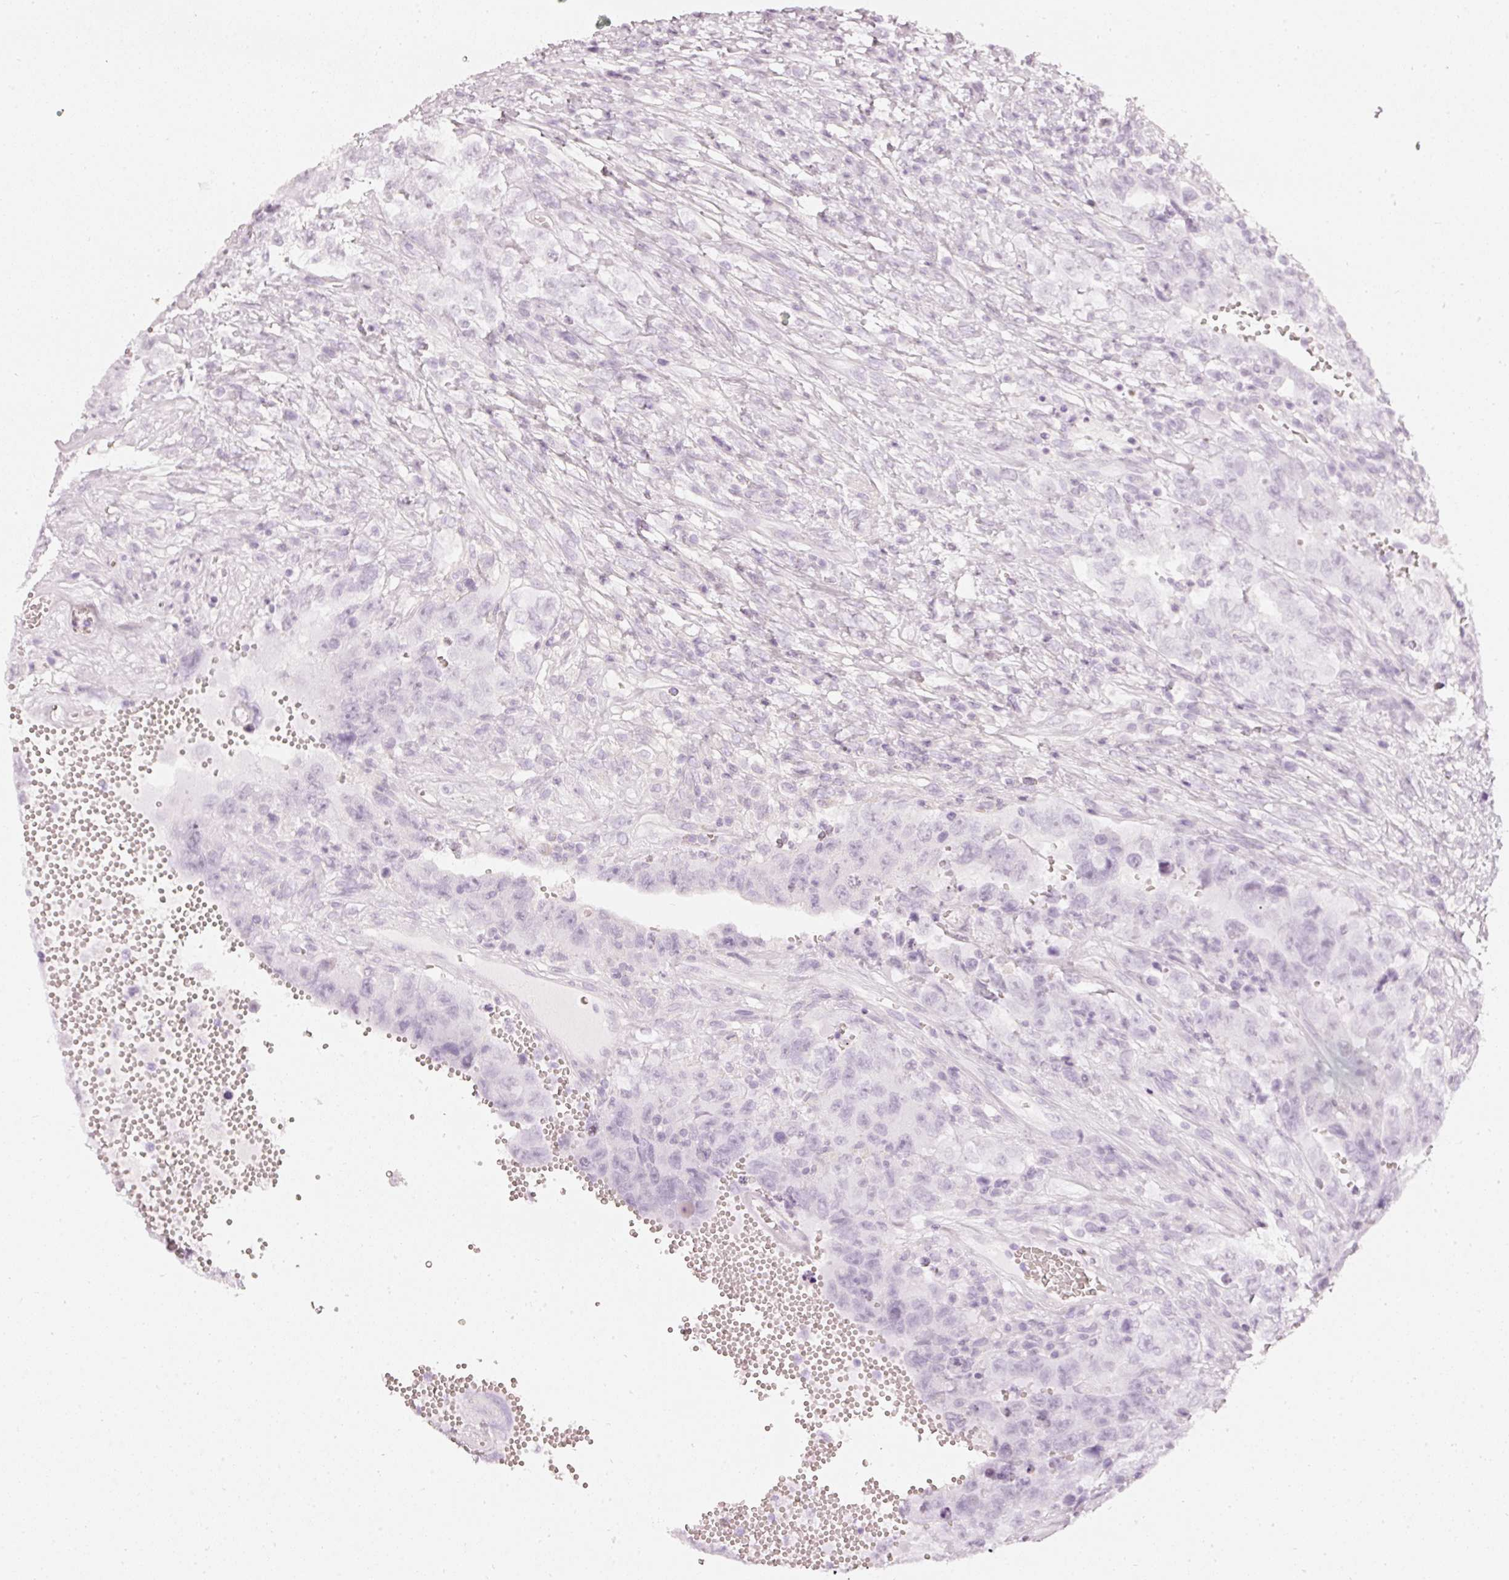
{"staining": {"intensity": "negative", "quantity": "none", "location": "none"}, "tissue": "testis cancer", "cell_type": "Tumor cells", "image_type": "cancer", "snomed": [{"axis": "morphology", "description": "Carcinoma, Embryonal, NOS"}, {"axis": "topography", "description": "Testis"}], "caption": "IHC of testis cancer demonstrates no positivity in tumor cells. The staining is performed using DAB (3,3'-diaminobenzidine) brown chromogen with nuclei counter-stained in using hematoxylin.", "gene": "CNP", "patient": {"sex": "male", "age": 26}}